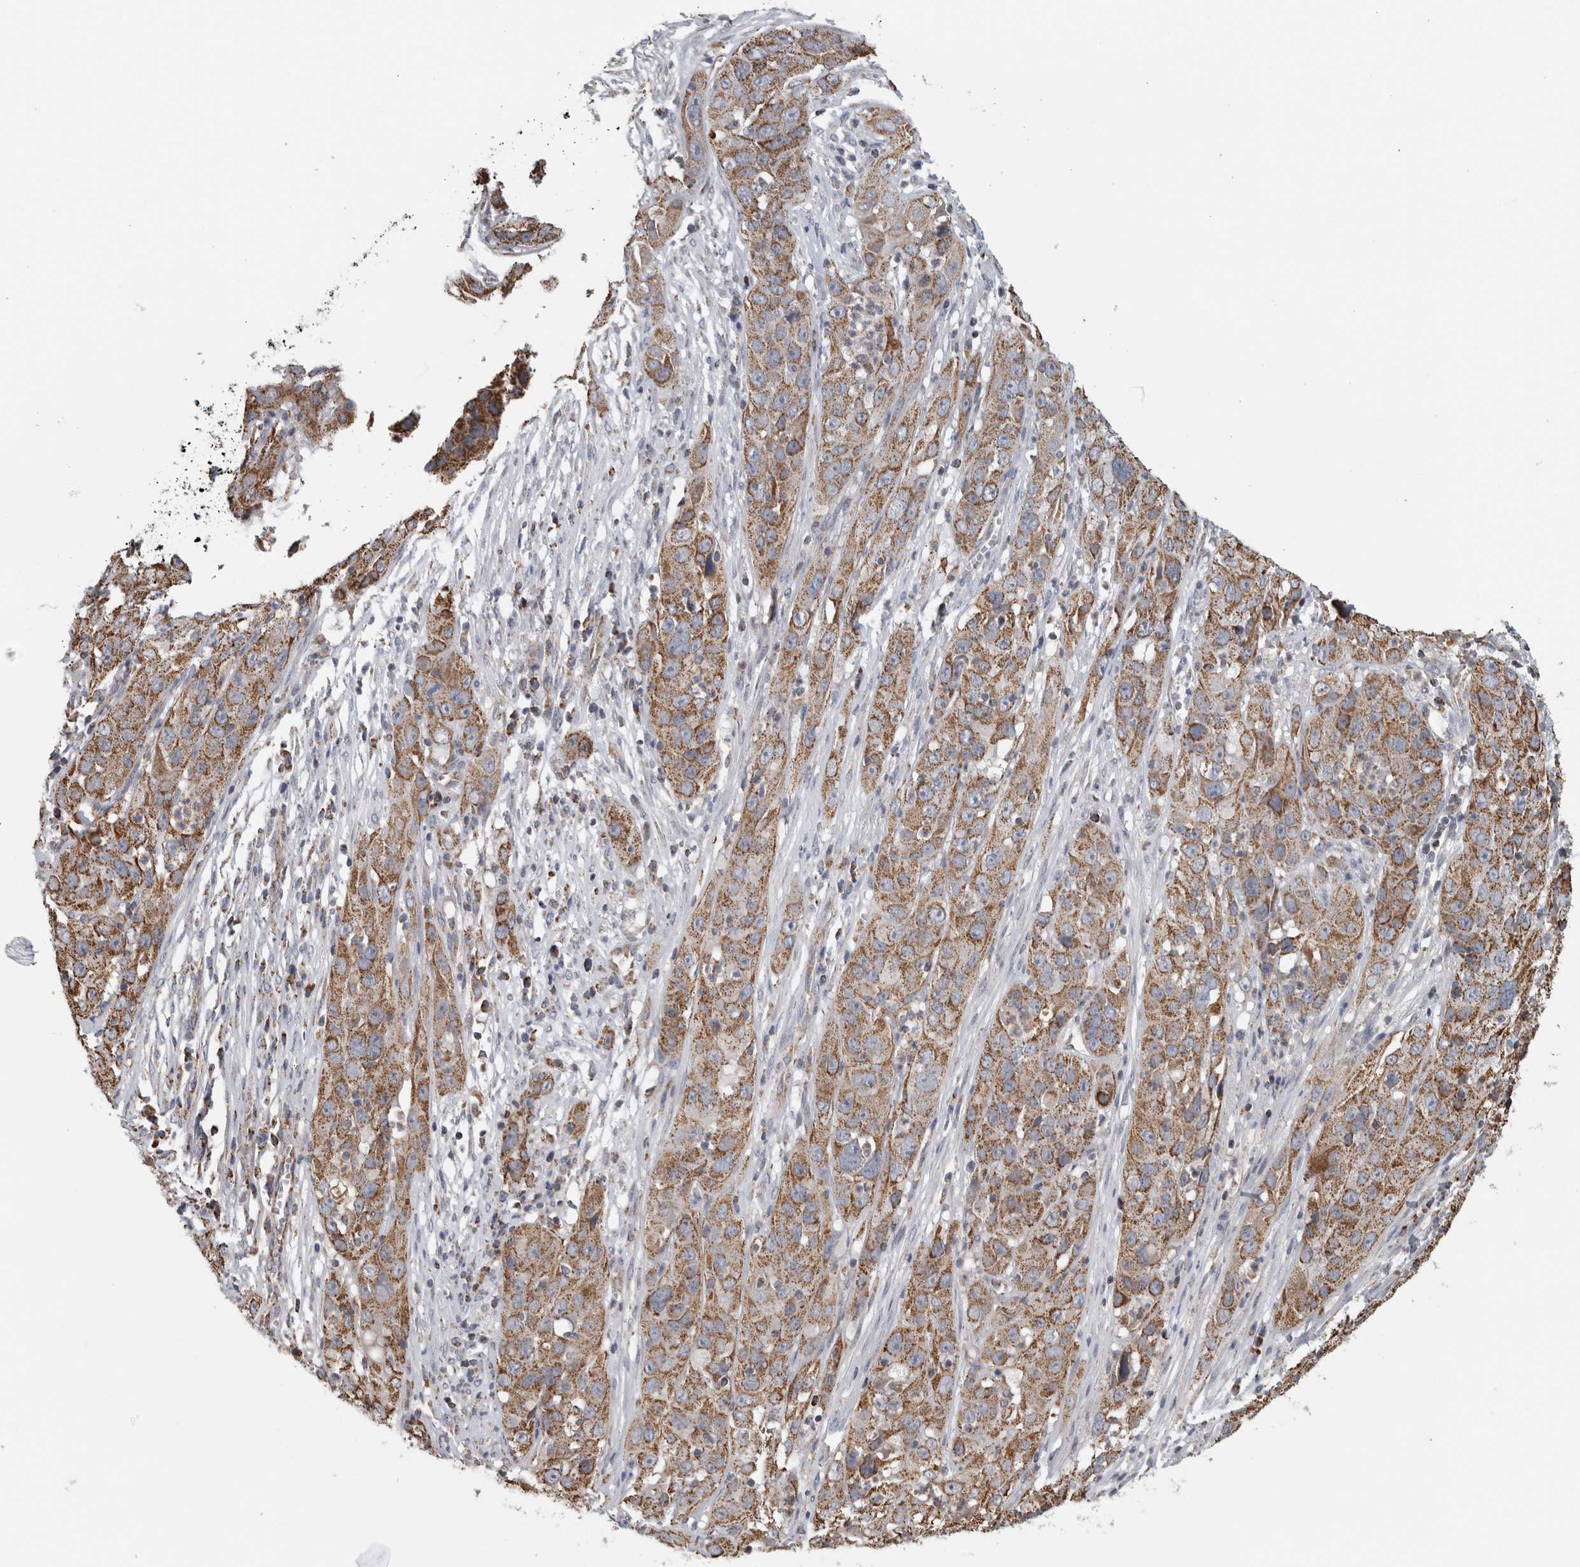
{"staining": {"intensity": "moderate", "quantity": ">75%", "location": "cytoplasmic/membranous"}, "tissue": "cervical cancer", "cell_type": "Tumor cells", "image_type": "cancer", "snomed": [{"axis": "morphology", "description": "Squamous cell carcinoma, NOS"}, {"axis": "topography", "description": "Cervix"}], "caption": "The histopathology image reveals a brown stain indicating the presence of a protein in the cytoplasmic/membranous of tumor cells in cervical cancer.", "gene": "ST8SIA1", "patient": {"sex": "female", "age": 32}}